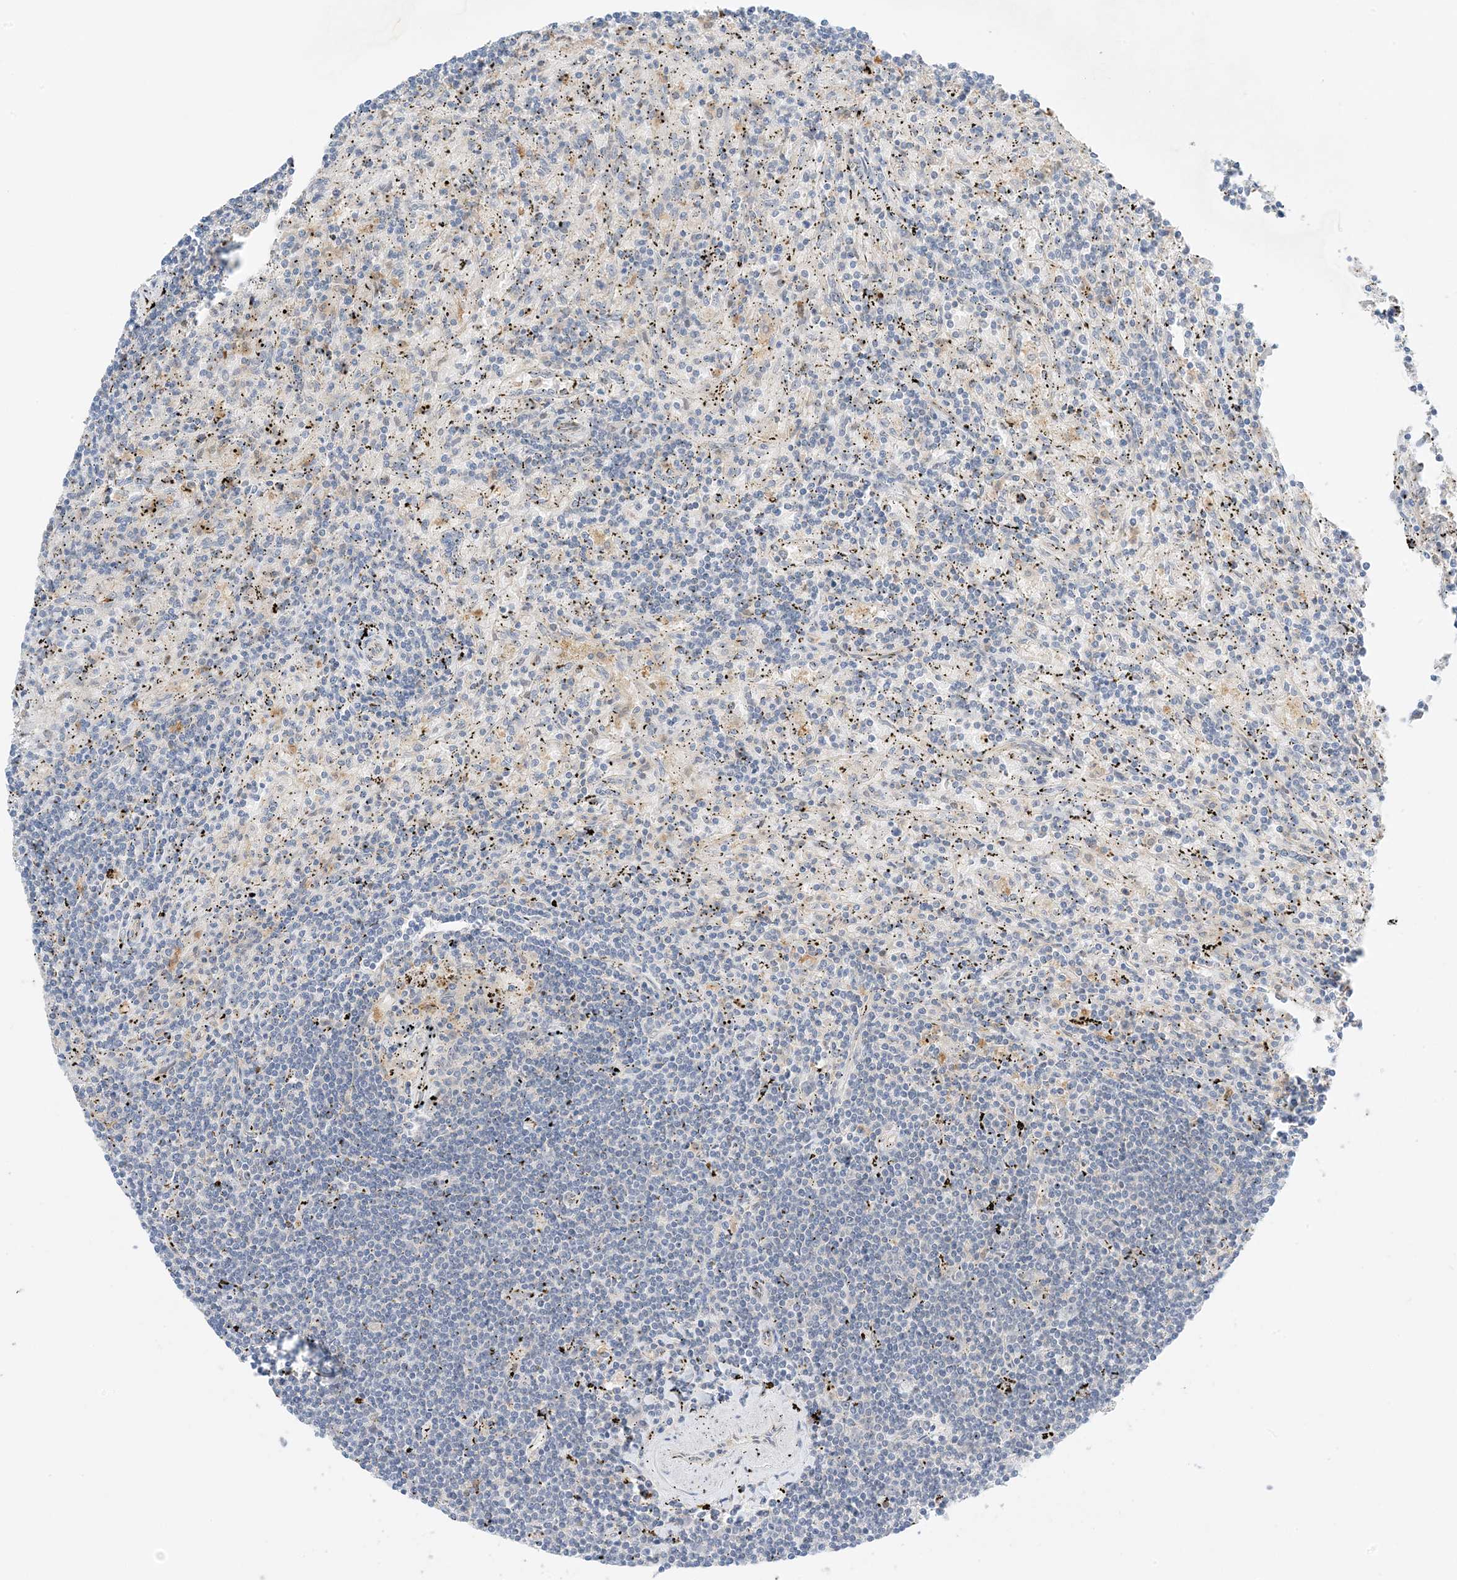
{"staining": {"intensity": "negative", "quantity": "none", "location": "none"}, "tissue": "lymphoma", "cell_type": "Tumor cells", "image_type": "cancer", "snomed": [{"axis": "morphology", "description": "Malignant lymphoma, non-Hodgkin's type, Low grade"}, {"axis": "topography", "description": "Spleen"}], "caption": "An immunohistochemistry (IHC) photomicrograph of malignant lymphoma, non-Hodgkin's type (low-grade) is shown. There is no staining in tumor cells of malignant lymphoma, non-Hodgkin's type (low-grade).", "gene": "KIFBP", "patient": {"sex": "male", "age": 76}}